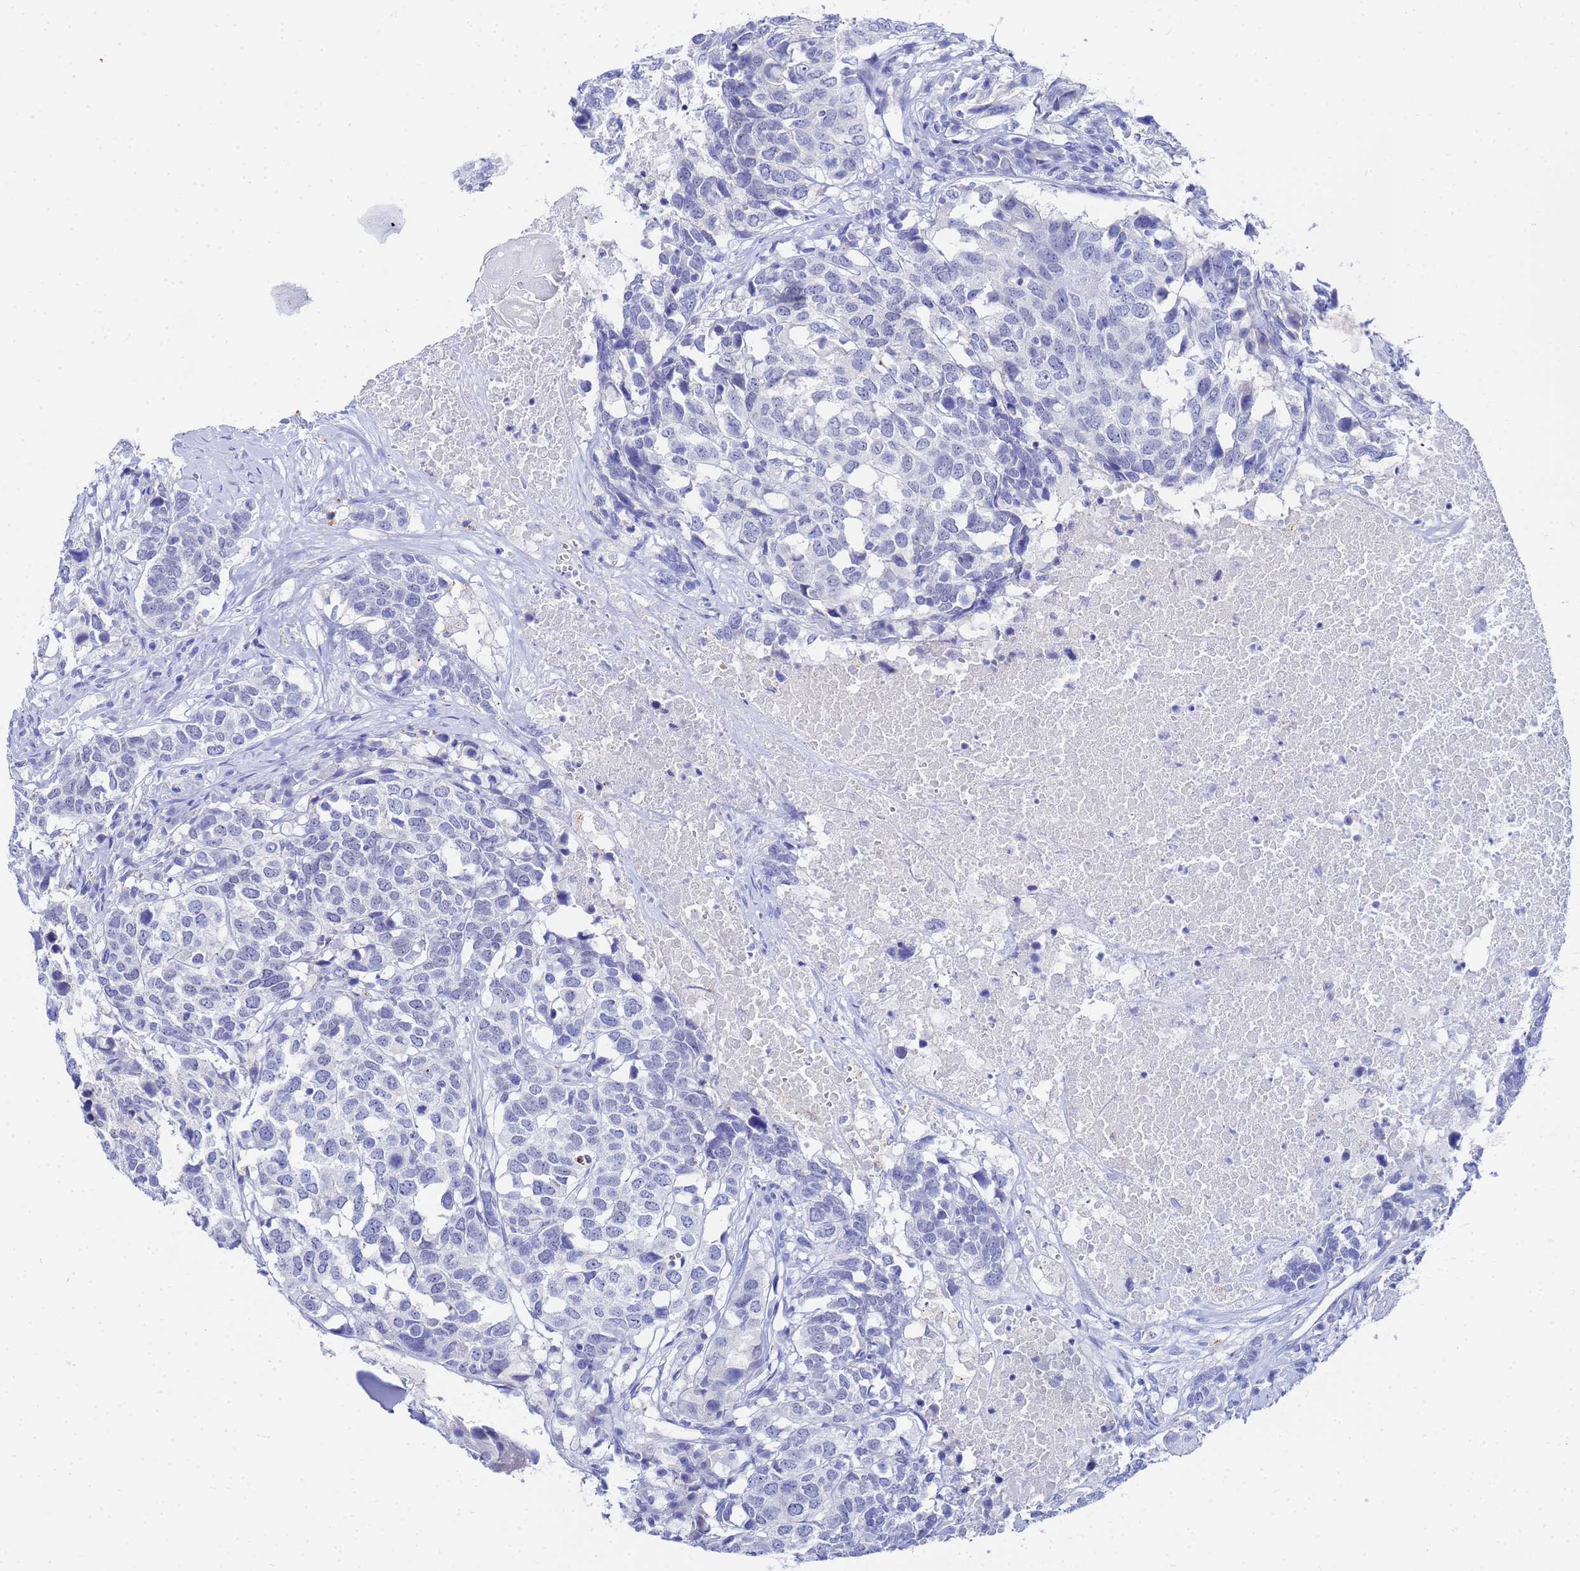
{"staining": {"intensity": "negative", "quantity": "none", "location": "none"}, "tissue": "head and neck cancer", "cell_type": "Tumor cells", "image_type": "cancer", "snomed": [{"axis": "morphology", "description": "Squamous cell carcinoma, NOS"}, {"axis": "topography", "description": "Head-Neck"}], "caption": "Micrograph shows no protein expression in tumor cells of head and neck cancer tissue.", "gene": "ZNF26", "patient": {"sex": "male", "age": 66}}